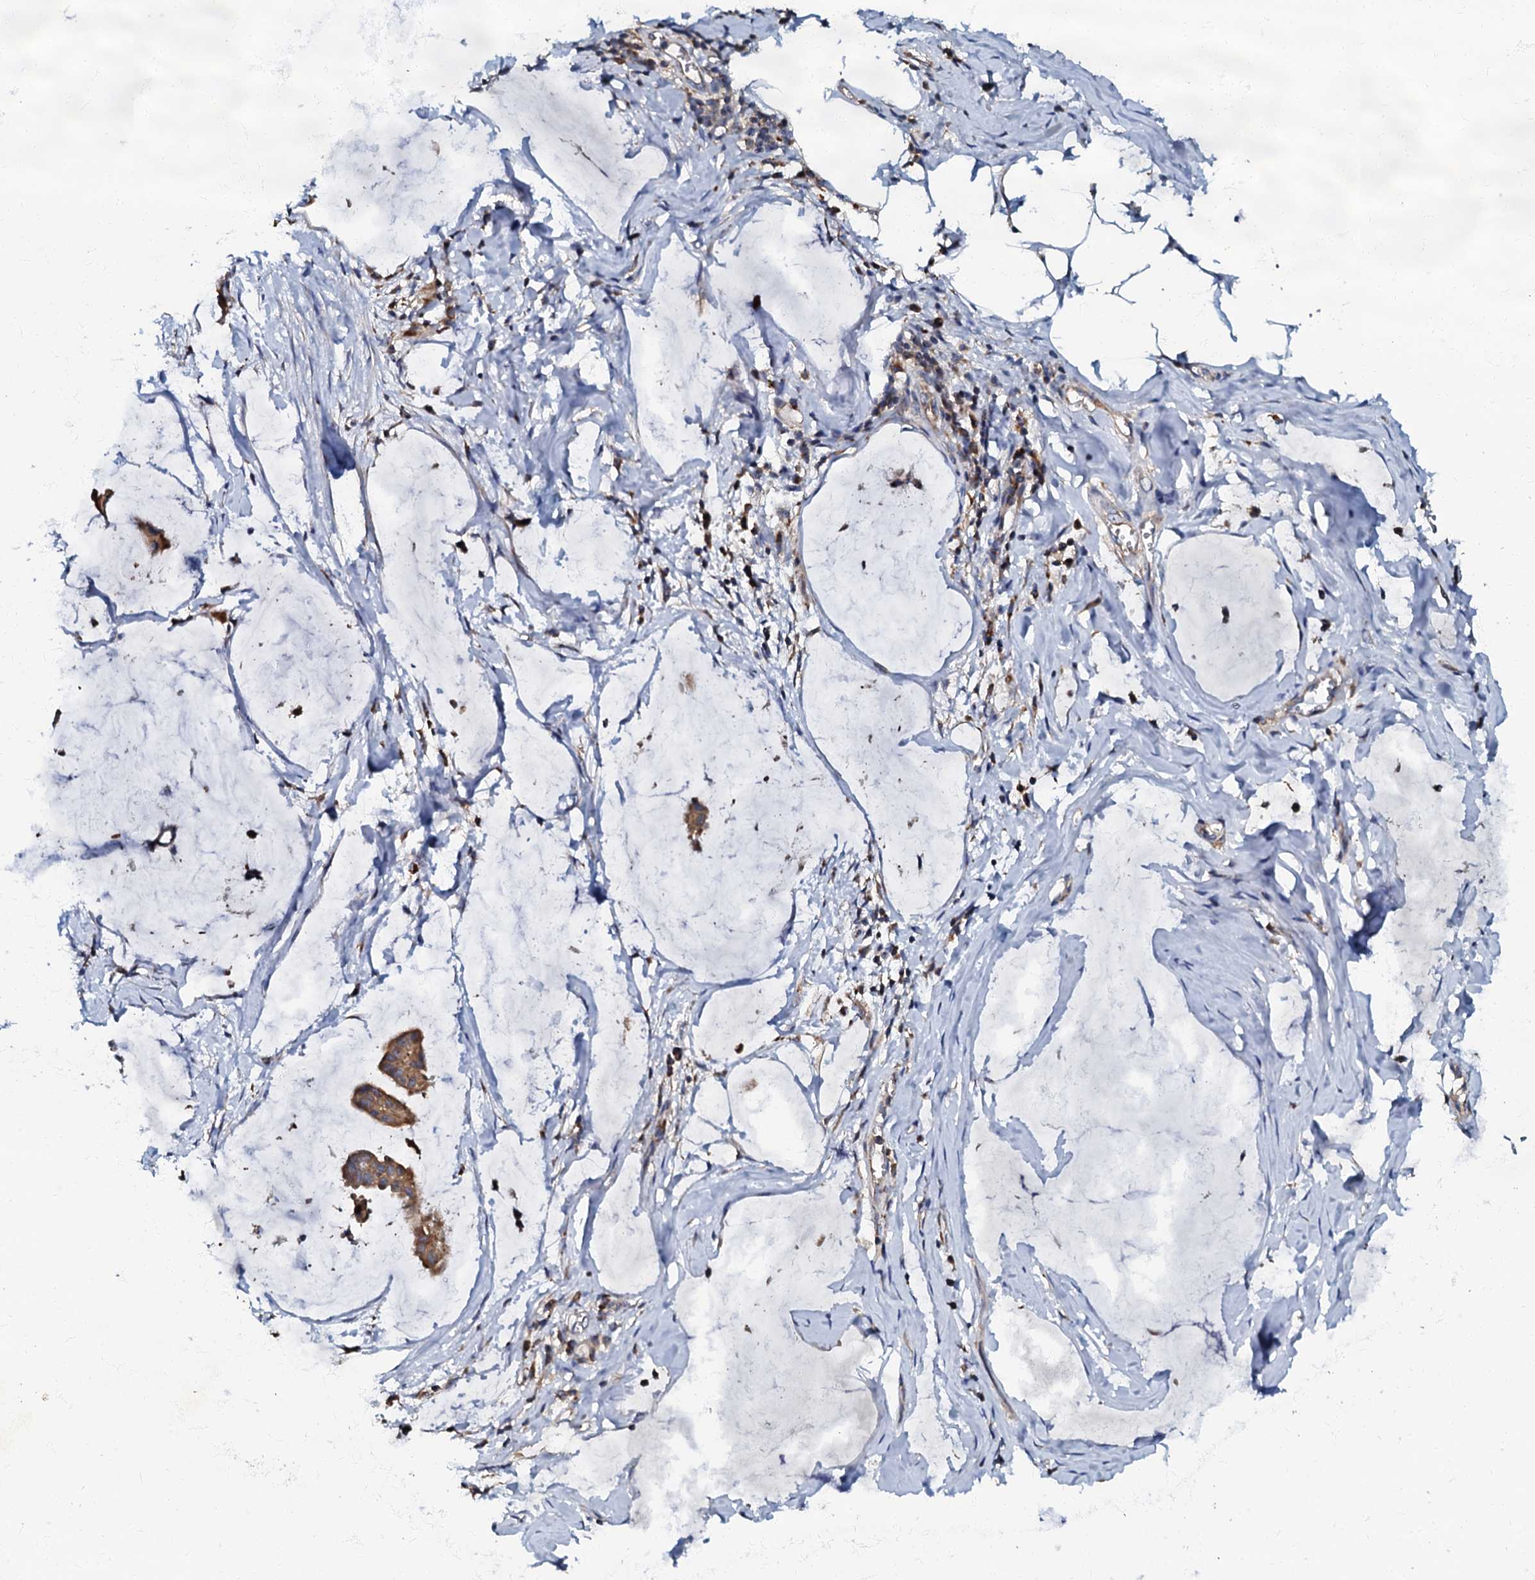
{"staining": {"intensity": "moderate", "quantity": ">75%", "location": "cytoplasmic/membranous"}, "tissue": "ovarian cancer", "cell_type": "Tumor cells", "image_type": "cancer", "snomed": [{"axis": "morphology", "description": "Cystadenocarcinoma, mucinous, NOS"}, {"axis": "topography", "description": "Ovary"}], "caption": "Immunohistochemistry (DAB) staining of ovarian mucinous cystadenocarcinoma demonstrates moderate cytoplasmic/membranous protein expression in about >75% of tumor cells. (DAB = brown stain, brightfield microscopy at high magnification).", "gene": "NDUFA12", "patient": {"sex": "female", "age": 73}}